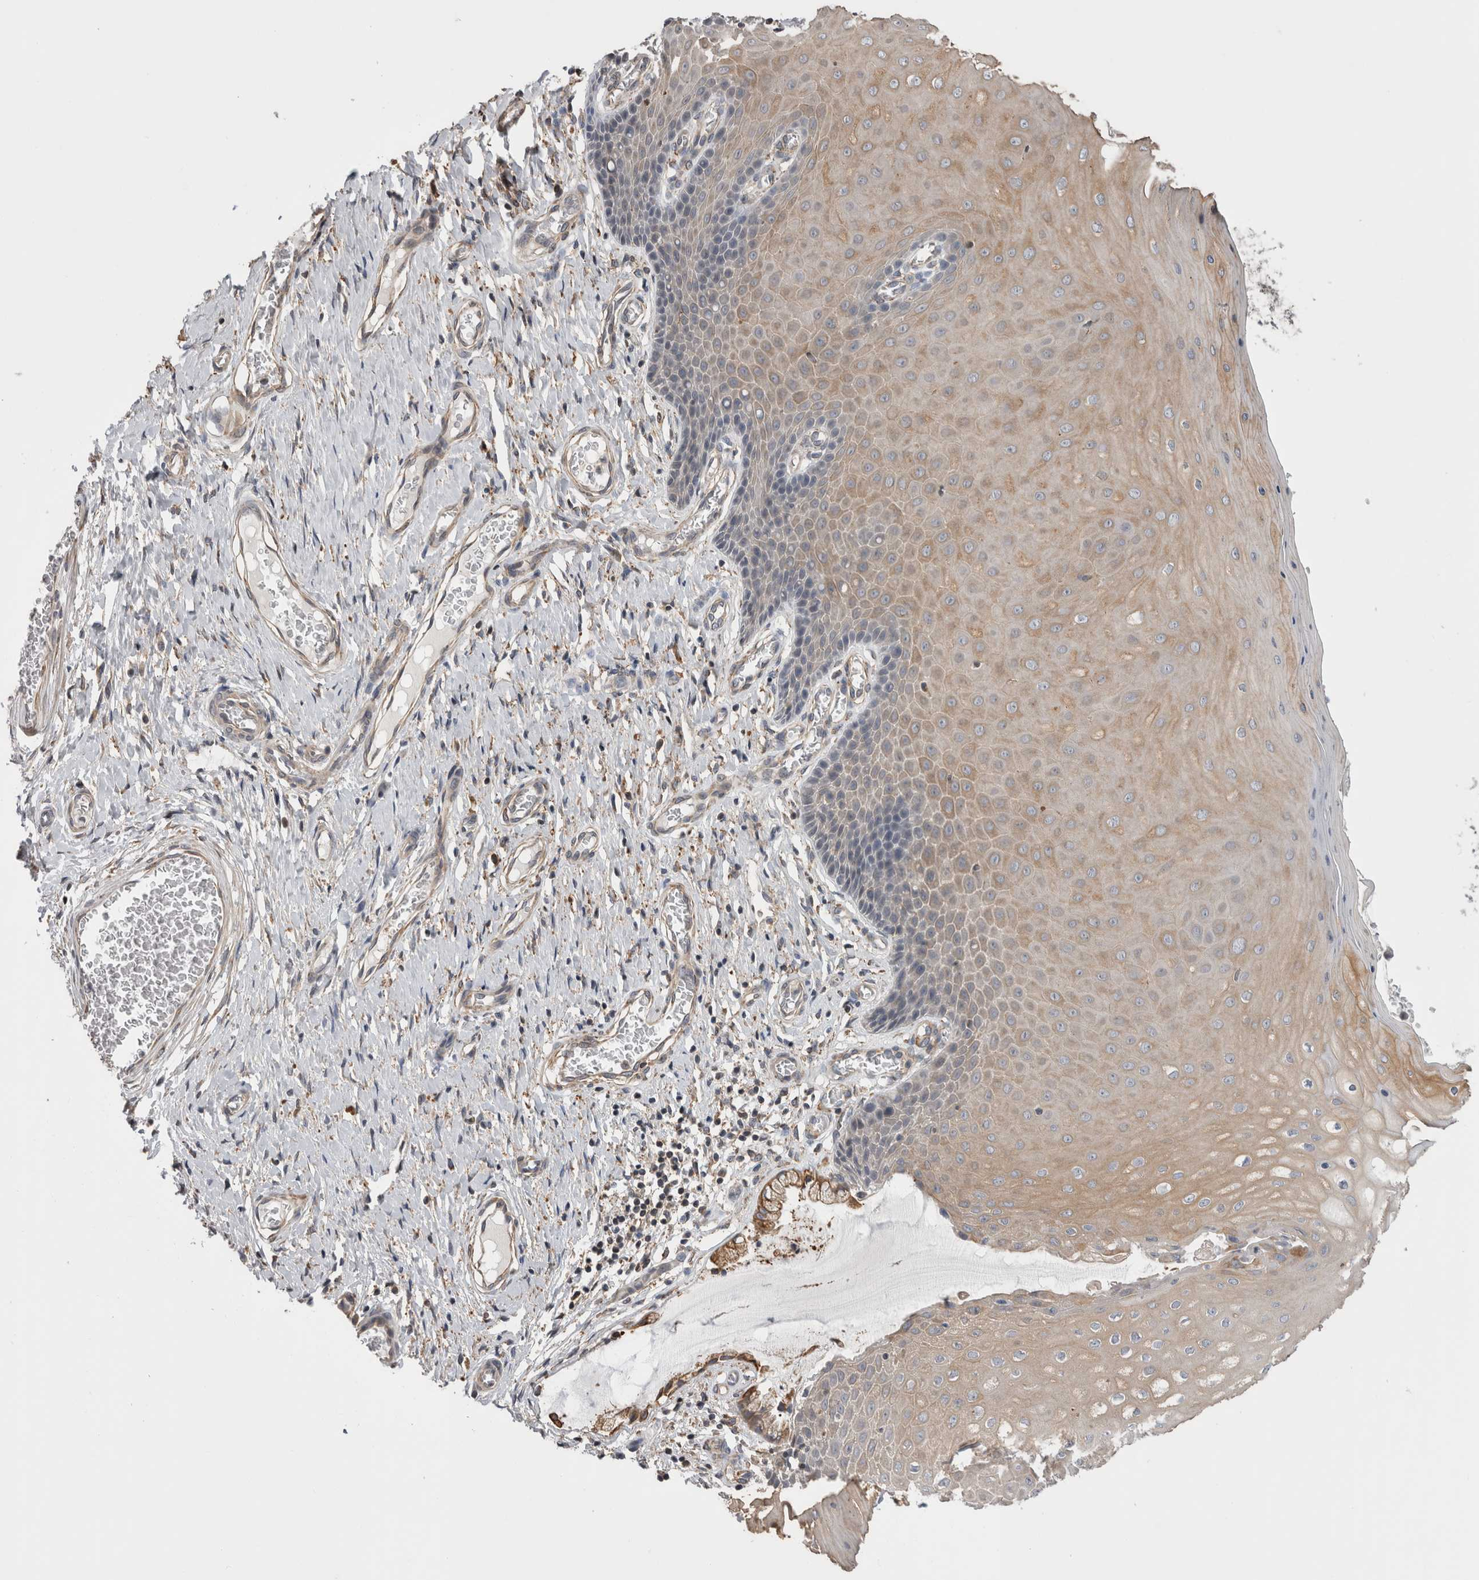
{"staining": {"intensity": "moderate", "quantity": ">75%", "location": "cytoplasmic/membranous"}, "tissue": "cervix", "cell_type": "Glandular cells", "image_type": "normal", "snomed": [{"axis": "morphology", "description": "Normal tissue, NOS"}, {"axis": "topography", "description": "Cervix"}], "caption": "Immunohistochemical staining of benign human cervix shows moderate cytoplasmic/membranous protein positivity in about >75% of glandular cells. Using DAB (brown) and hematoxylin (blue) stains, captured at high magnification using brightfield microscopy.", "gene": "SMAP2", "patient": {"sex": "female", "age": 55}}